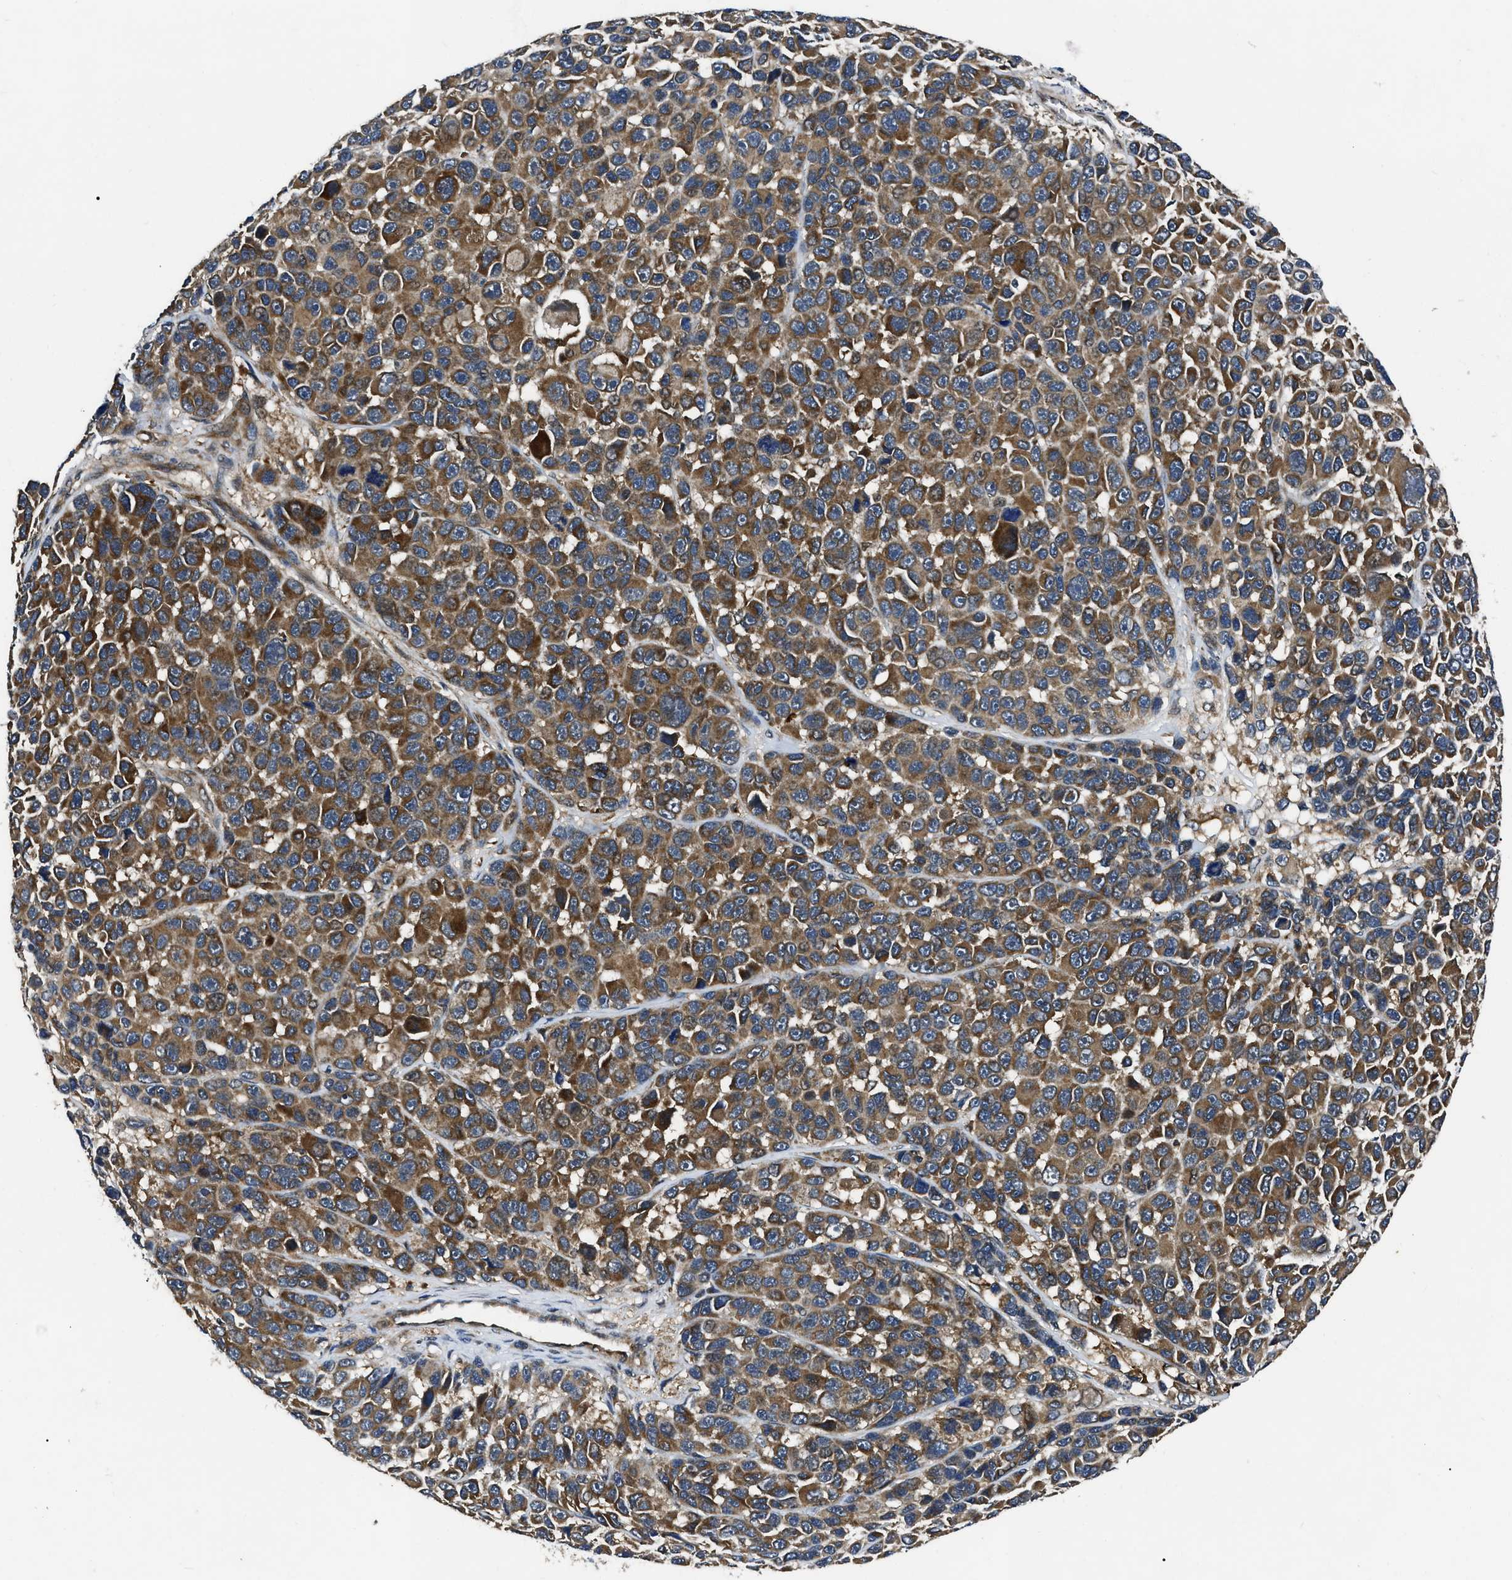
{"staining": {"intensity": "moderate", "quantity": ">75%", "location": "cytoplasmic/membranous"}, "tissue": "melanoma", "cell_type": "Tumor cells", "image_type": "cancer", "snomed": [{"axis": "morphology", "description": "Malignant melanoma, NOS"}, {"axis": "topography", "description": "Skin"}], "caption": "Human melanoma stained for a protein (brown) displays moderate cytoplasmic/membranous positive expression in approximately >75% of tumor cells.", "gene": "PPWD1", "patient": {"sex": "male", "age": 53}}